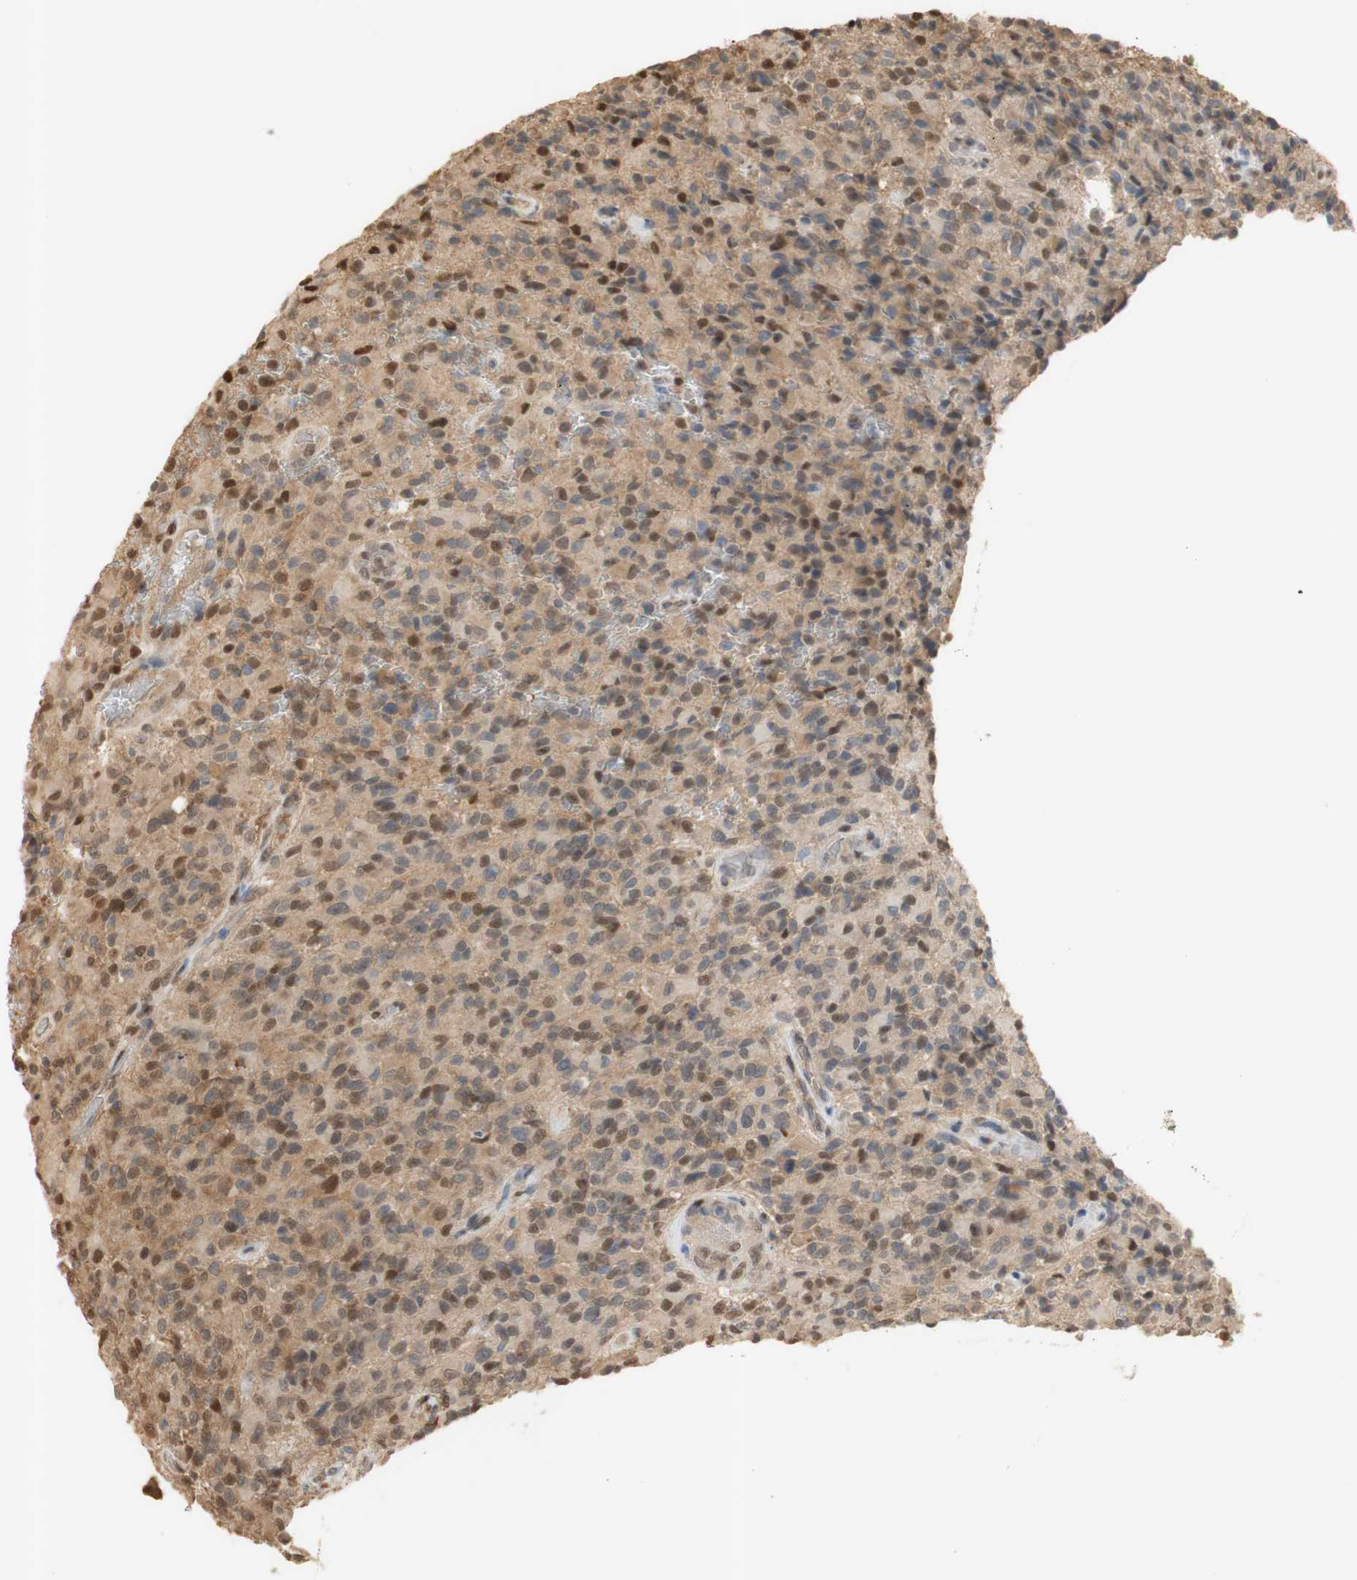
{"staining": {"intensity": "moderate", "quantity": "25%-75%", "location": "cytoplasmic/membranous,nuclear"}, "tissue": "glioma", "cell_type": "Tumor cells", "image_type": "cancer", "snomed": [{"axis": "morphology", "description": "Glioma, malignant, High grade"}, {"axis": "topography", "description": "Brain"}], "caption": "About 25%-75% of tumor cells in malignant glioma (high-grade) display moderate cytoplasmic/membranous and nuclear protein positivity as visualized by brown immunohistochemical staining.", "gene": "NAP1L4", "patient": {"sex": "male", "age": 71}}